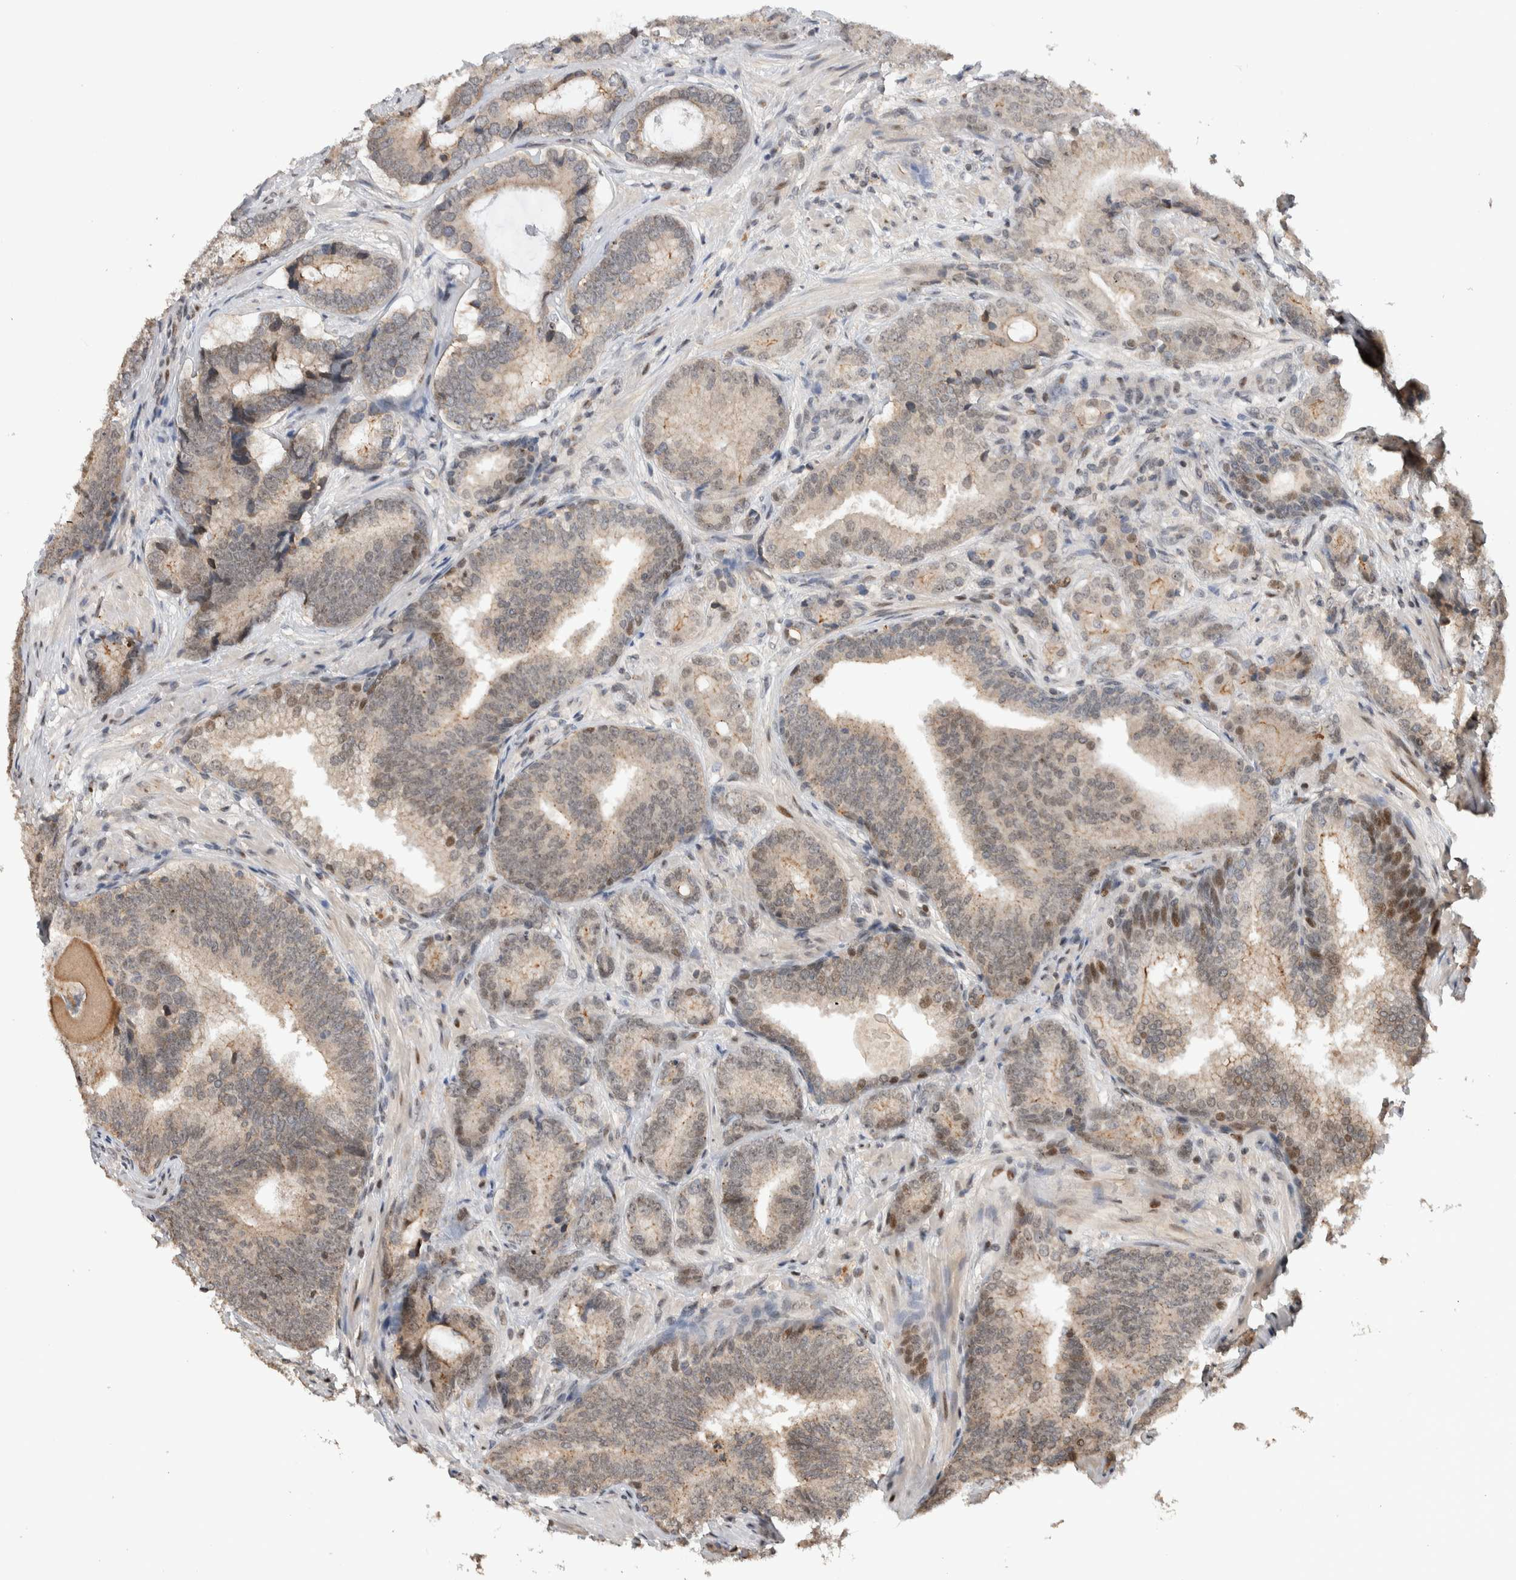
{"staining": {"intensity": "weak", "quantity": "<25%", "location": "cytoplasmic/membranous,nuclear"}, "tissue": "prostate cancer", "cell_type": "Tumor cells", "image_type": "cancer", "snomed": [{"axis": "morphology", "description": "Adenocarcinoma, High grade"}, {"axis": "topography", "description": "Prostate"}], "caption": "An immunohistochemistry (IHC) image of prostate cancer is shown. There is no staining in tumor cells of prostate cancer.", "gene": "ZNF521", "patient": {"sex": "male", "age": 55}}